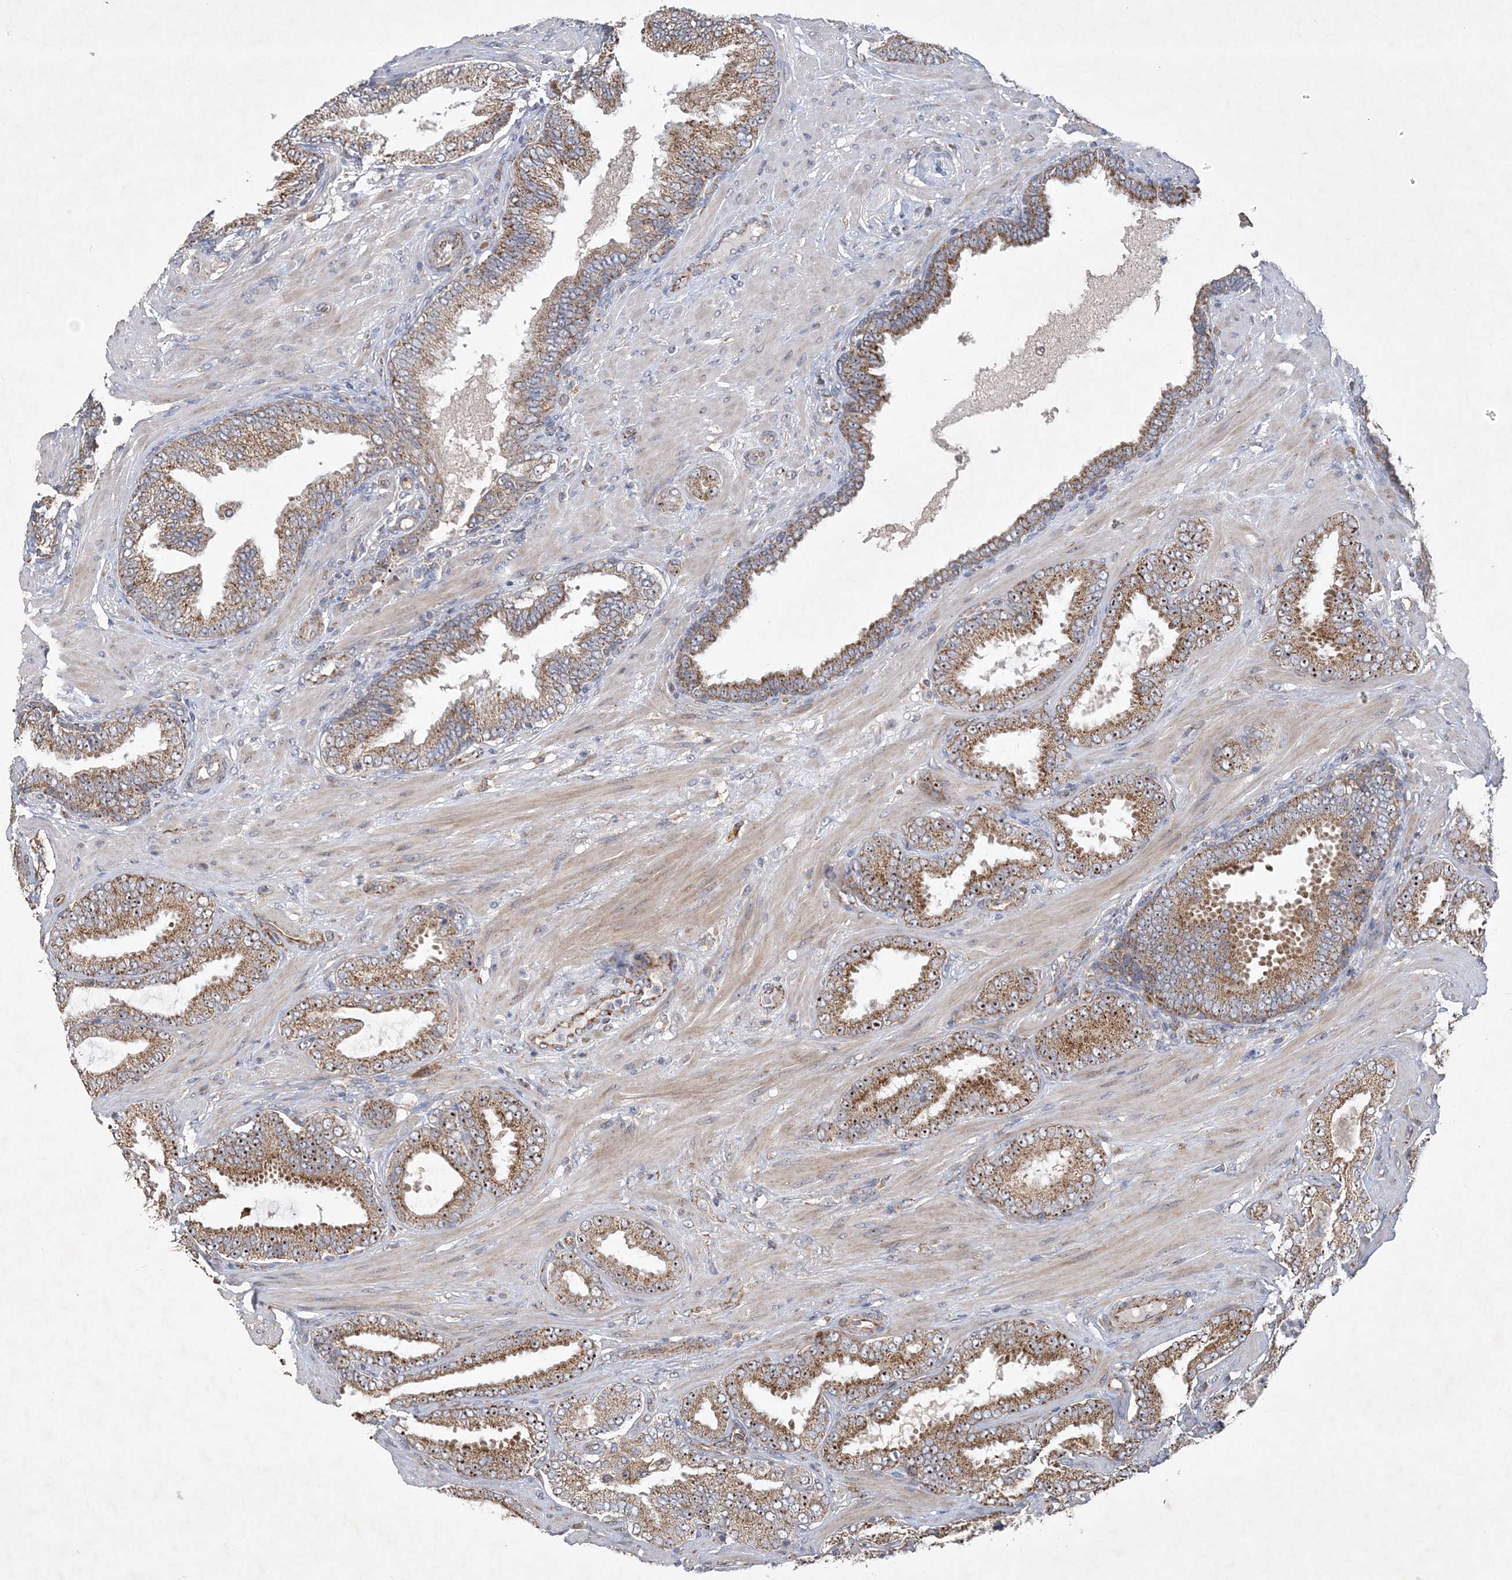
{"staining": {"intensity": "moderate", "quantity": ">75%", "location": "cytoplasmic/membranous,nuclear"}, "tissue": "prostate cancer", "cell_type": "Tumor cells", "image_type": "cancer", "snomed": [{"axis": "morphology", "description": "Adenocarcinoma, Low grade"}, {"axis": "topography", "description": "Prostate"}], "caption": "This is an image of immunohistochemistry staining of adenocarcinoma (low-grade) (prostate), which shows moderate positivity in the cytoplasmic/membranous and nuclear of tumor cells.", "gene": "FEZ2", "patient": {"sex": "male", "age": 63}}